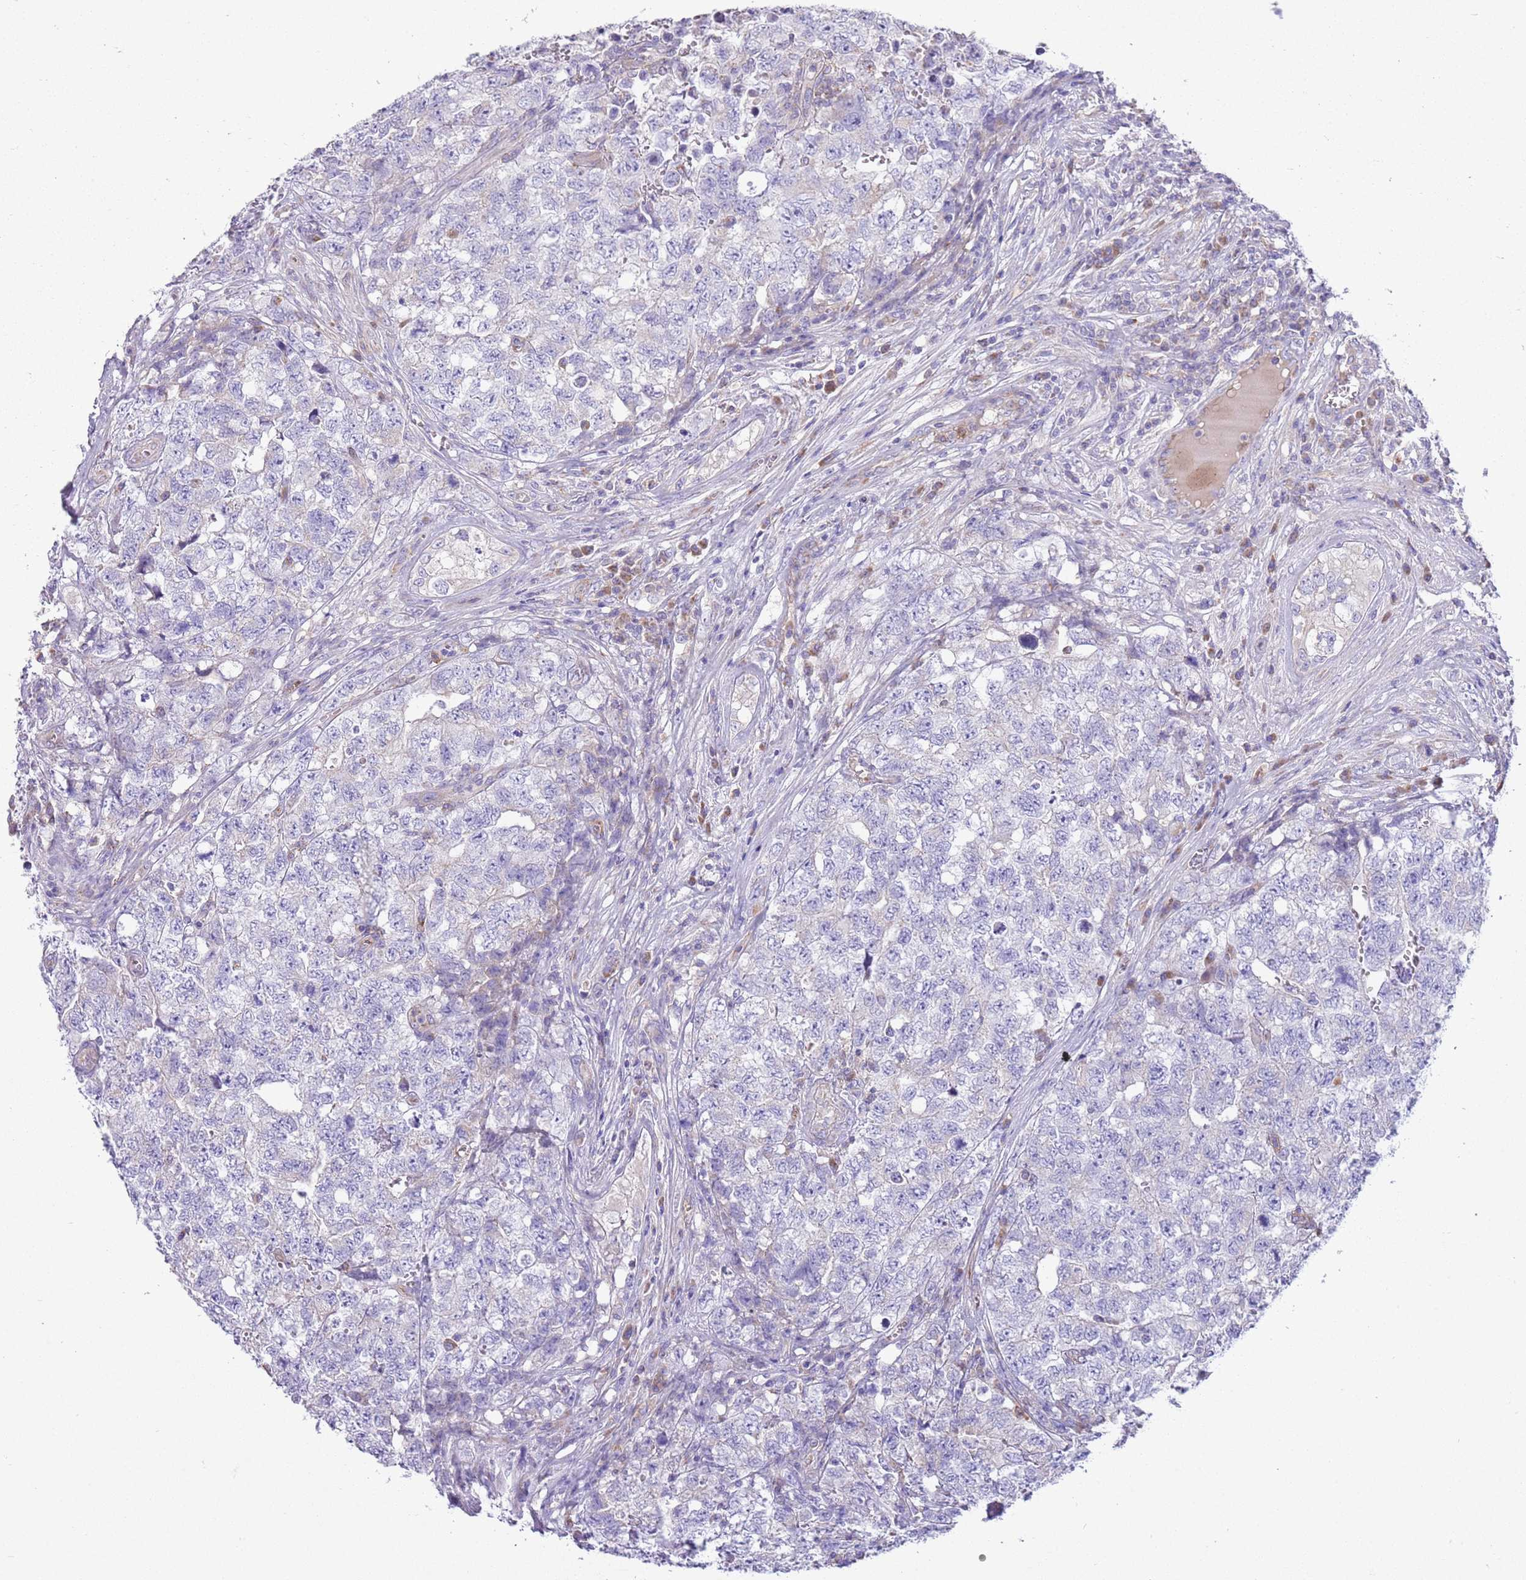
{"staining": {"intensity": "negative", "quantity": "none", "location": "none"}, "tissue": "testis cancer", "cell_type": "Tumor cells", "image_type": "cancer", "snomed": [{"axis": "morphology", "description": "Carcinoma, Embryonal, NOS"}, {"axis": "topography", "description": "Testis"}], "caption": "The IHC image has no significant expression in tumor cells of embryonal carcinoma (testis) tissue.", "gene": "OAZ2", "patient": {"sex": "male", "age": 31}}